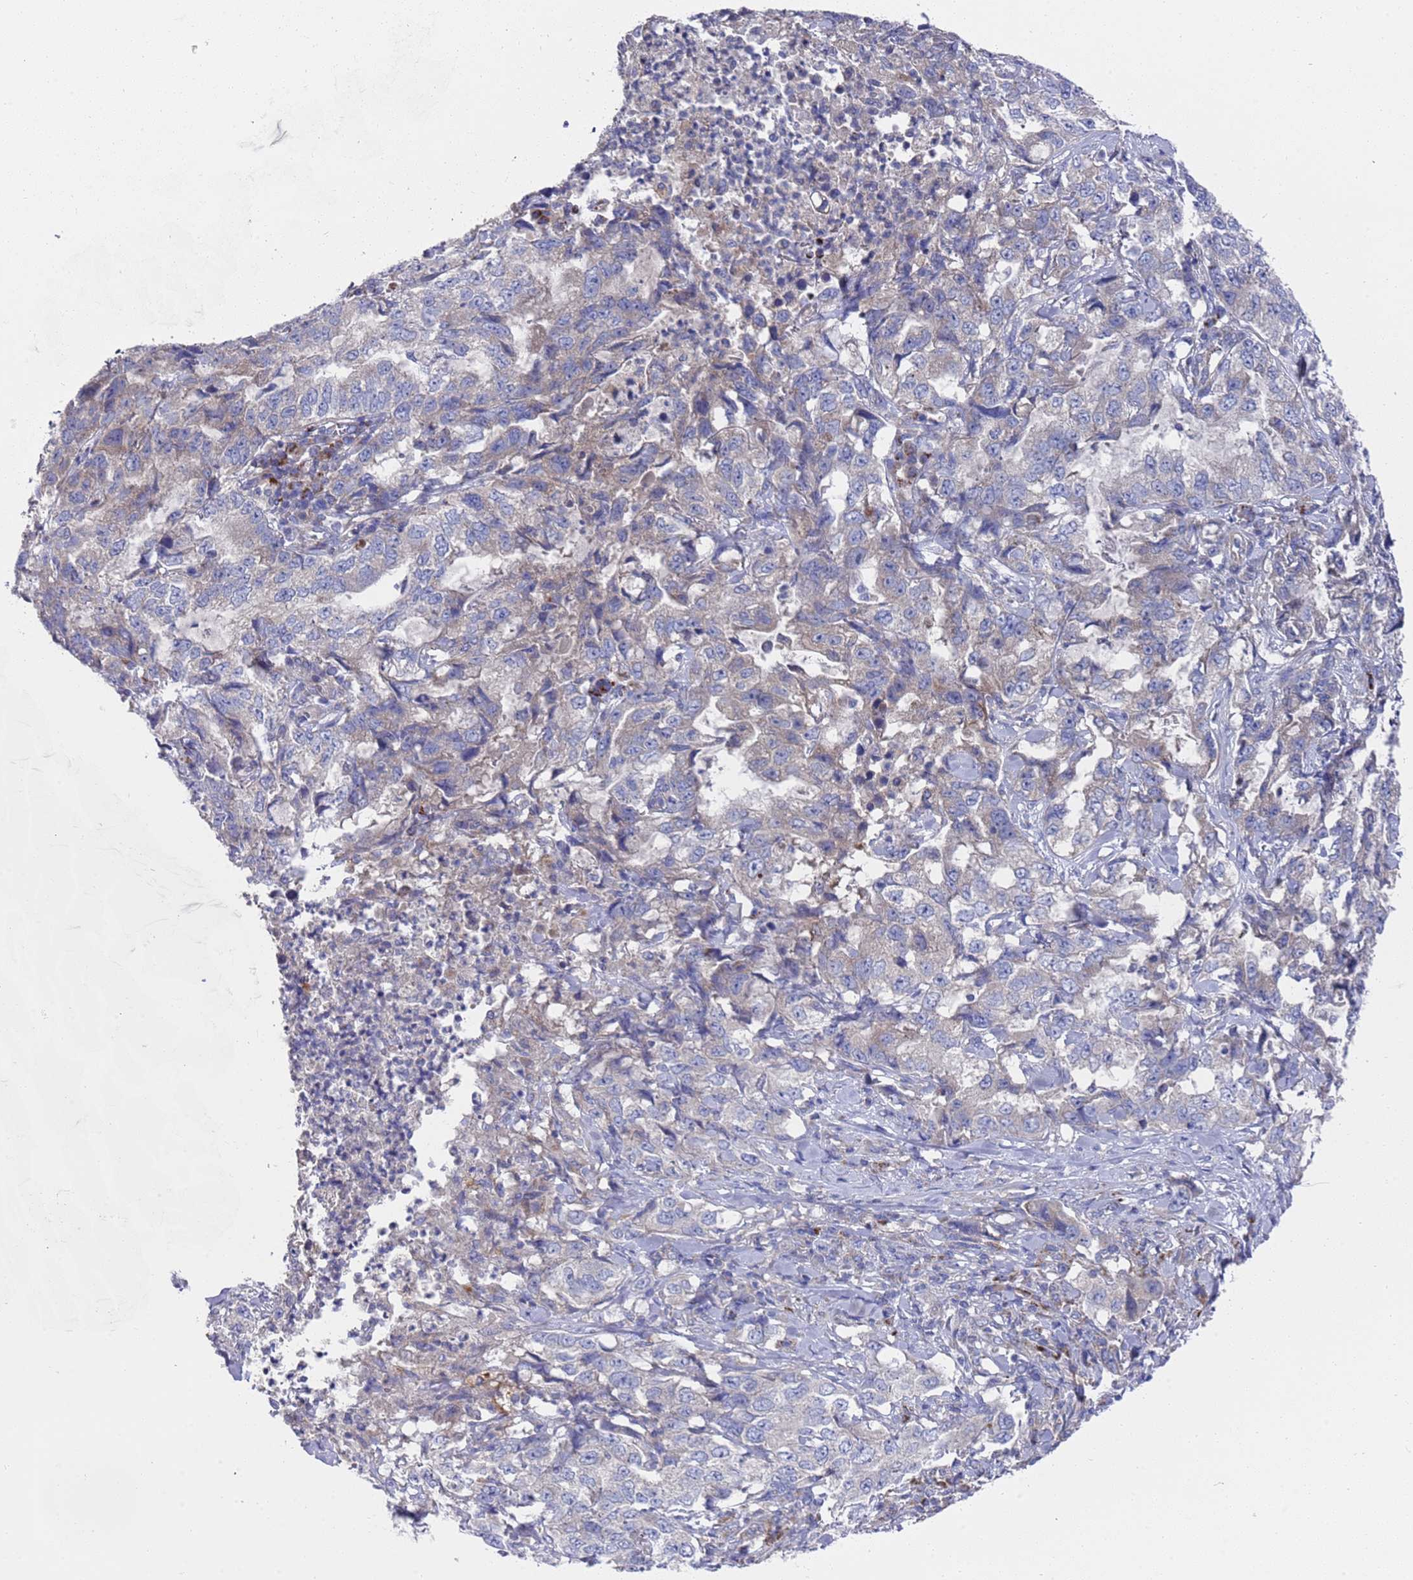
{"staining": {"intensity": "weak", "quantity": "<25%", "location": "cytoplasmic/membranous"}, "tissue": "lung cancer", "cell_type": "Tumor cells", "image_type": "cancer", "snomed": [{"axis": "morphology", "description": "Adenocarcinoma, NOS"}, {"axis": "topography", "description": "Lung"}], "caption": "The image displays no staining of tumor cells in lung cancer.", "gene": "NPEPPS", "patient": {"sex": "female", "age": 51}}